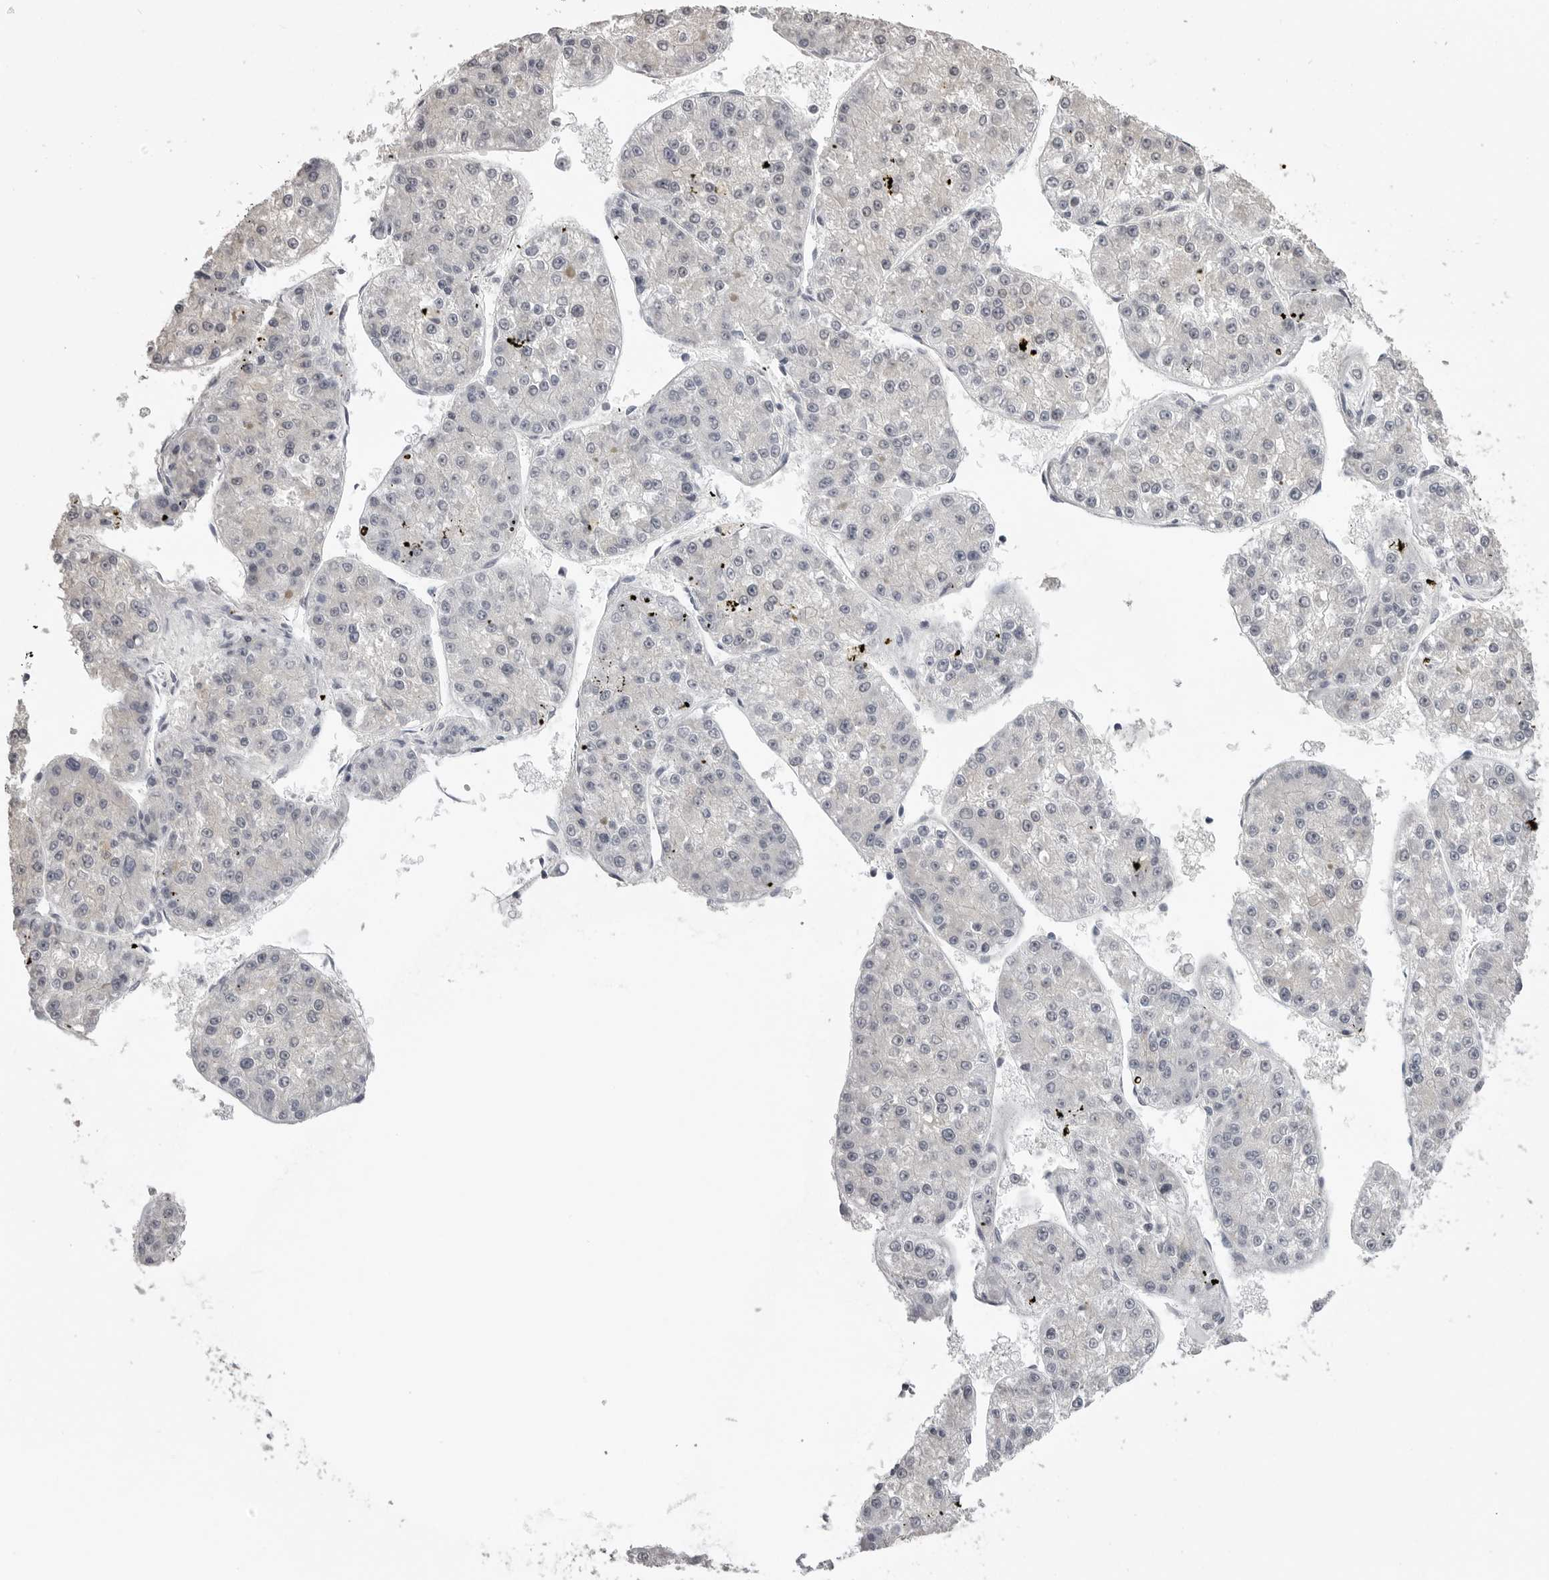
{"staining": {"intensity": "negative", "quantity": "none", "location": "none"}, "tissue": "liver cancer", "cell_type": "Tumor cells", "image_type": "cancer", "snomed": [{"axis": "morphology", "description": "Carcinoma, Hepatocellular, NOS"}, {"axis": "topography", "description": "Liver"}], "caption": "The photomicrograph displays no significant positivity in tumor cells of liver cancer.", "gene": "GPN2", "patient": {"sex": "female", "age": 73}}